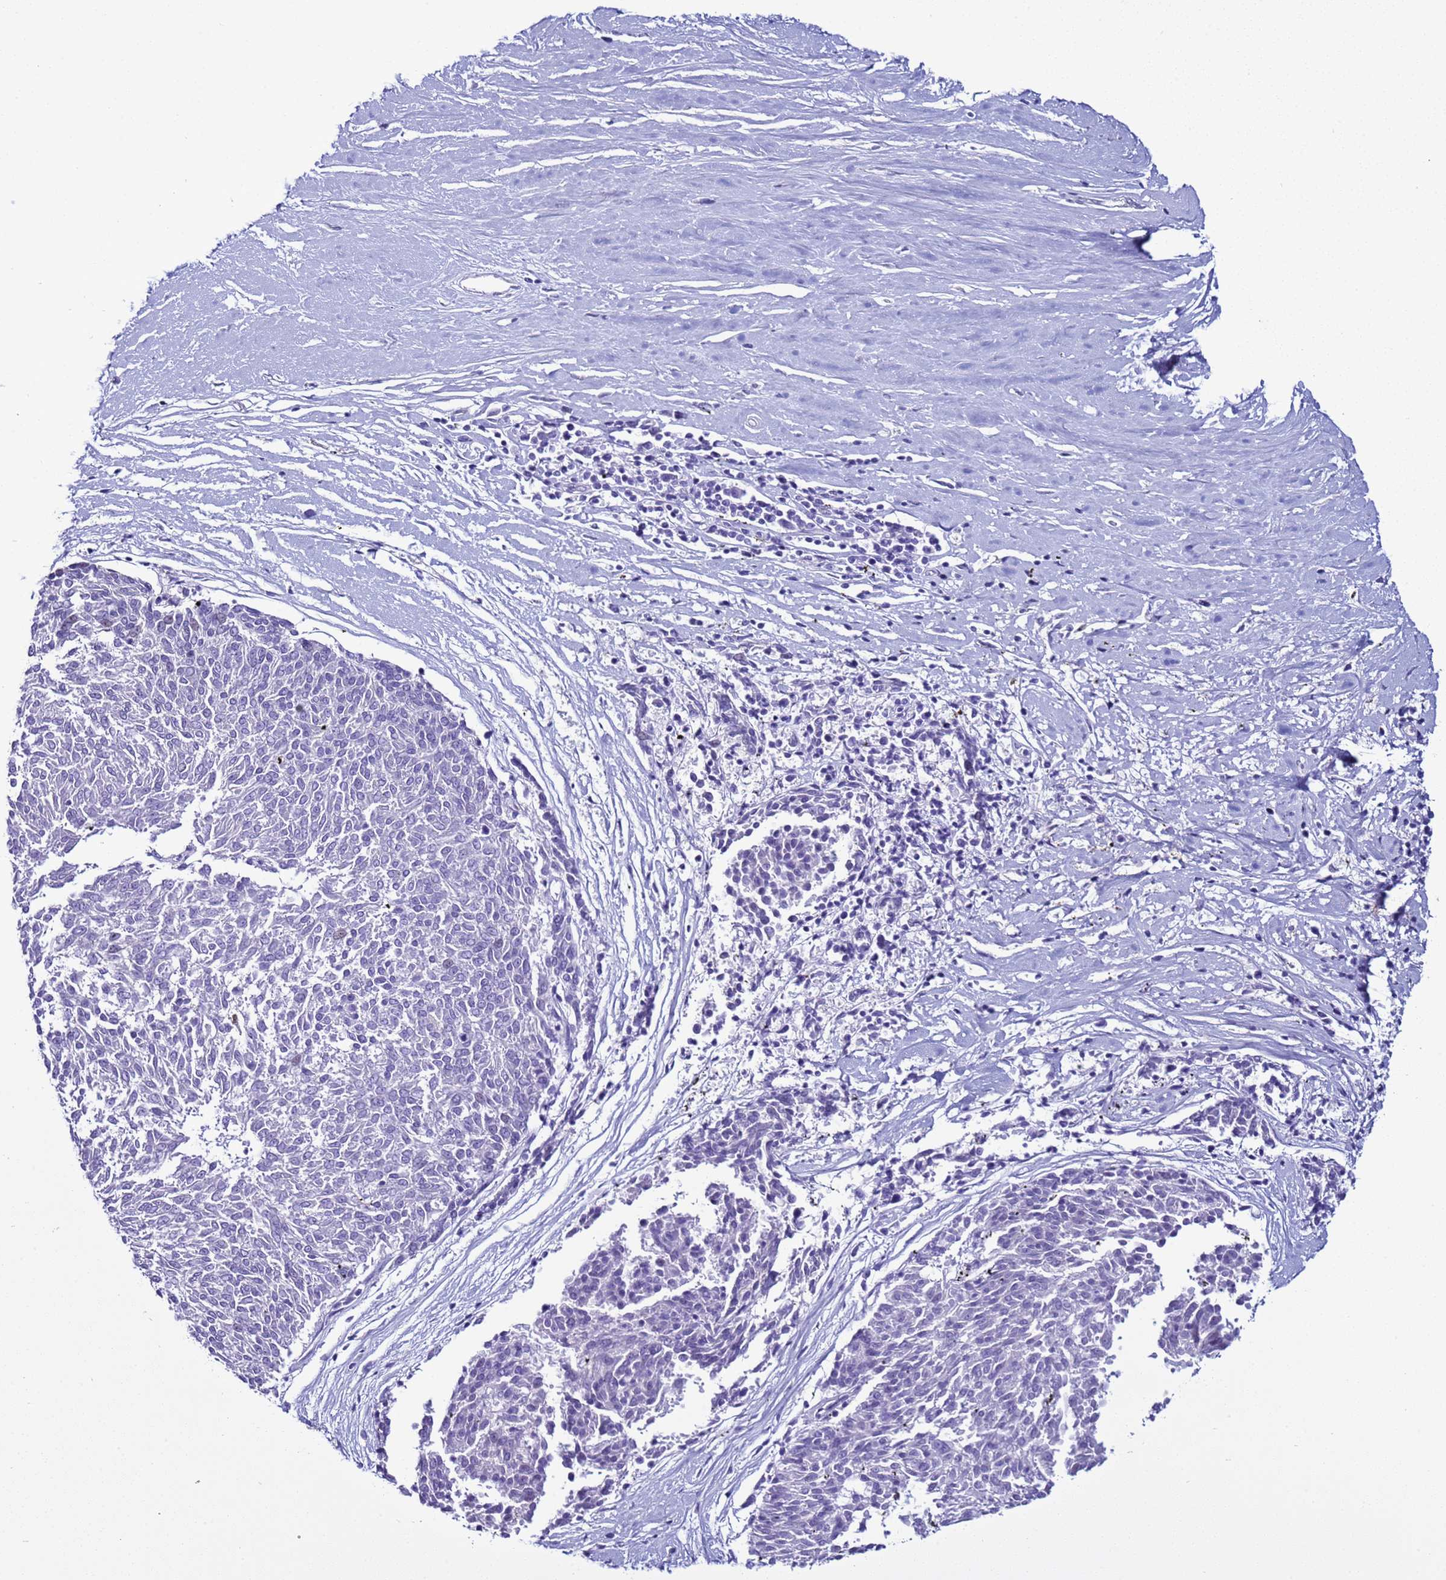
{"staining": {"intensity": "negative", "quantity": "none", "location": "none"}, "tissue": "melanoma", "cell_type": "Tumor cells", "image_type": "cancer", "snomed": [{"axis": "morphology", "description": "Malignant melanoma, NOS"}, {"axis": "topography", "description": "Skin"}], "caption": "Immunohistochemical staining of melanoma shows no significant staining in tumor cells.", "gene": "LRRC10B", "patient": {"sex": "female", "age": 72}}